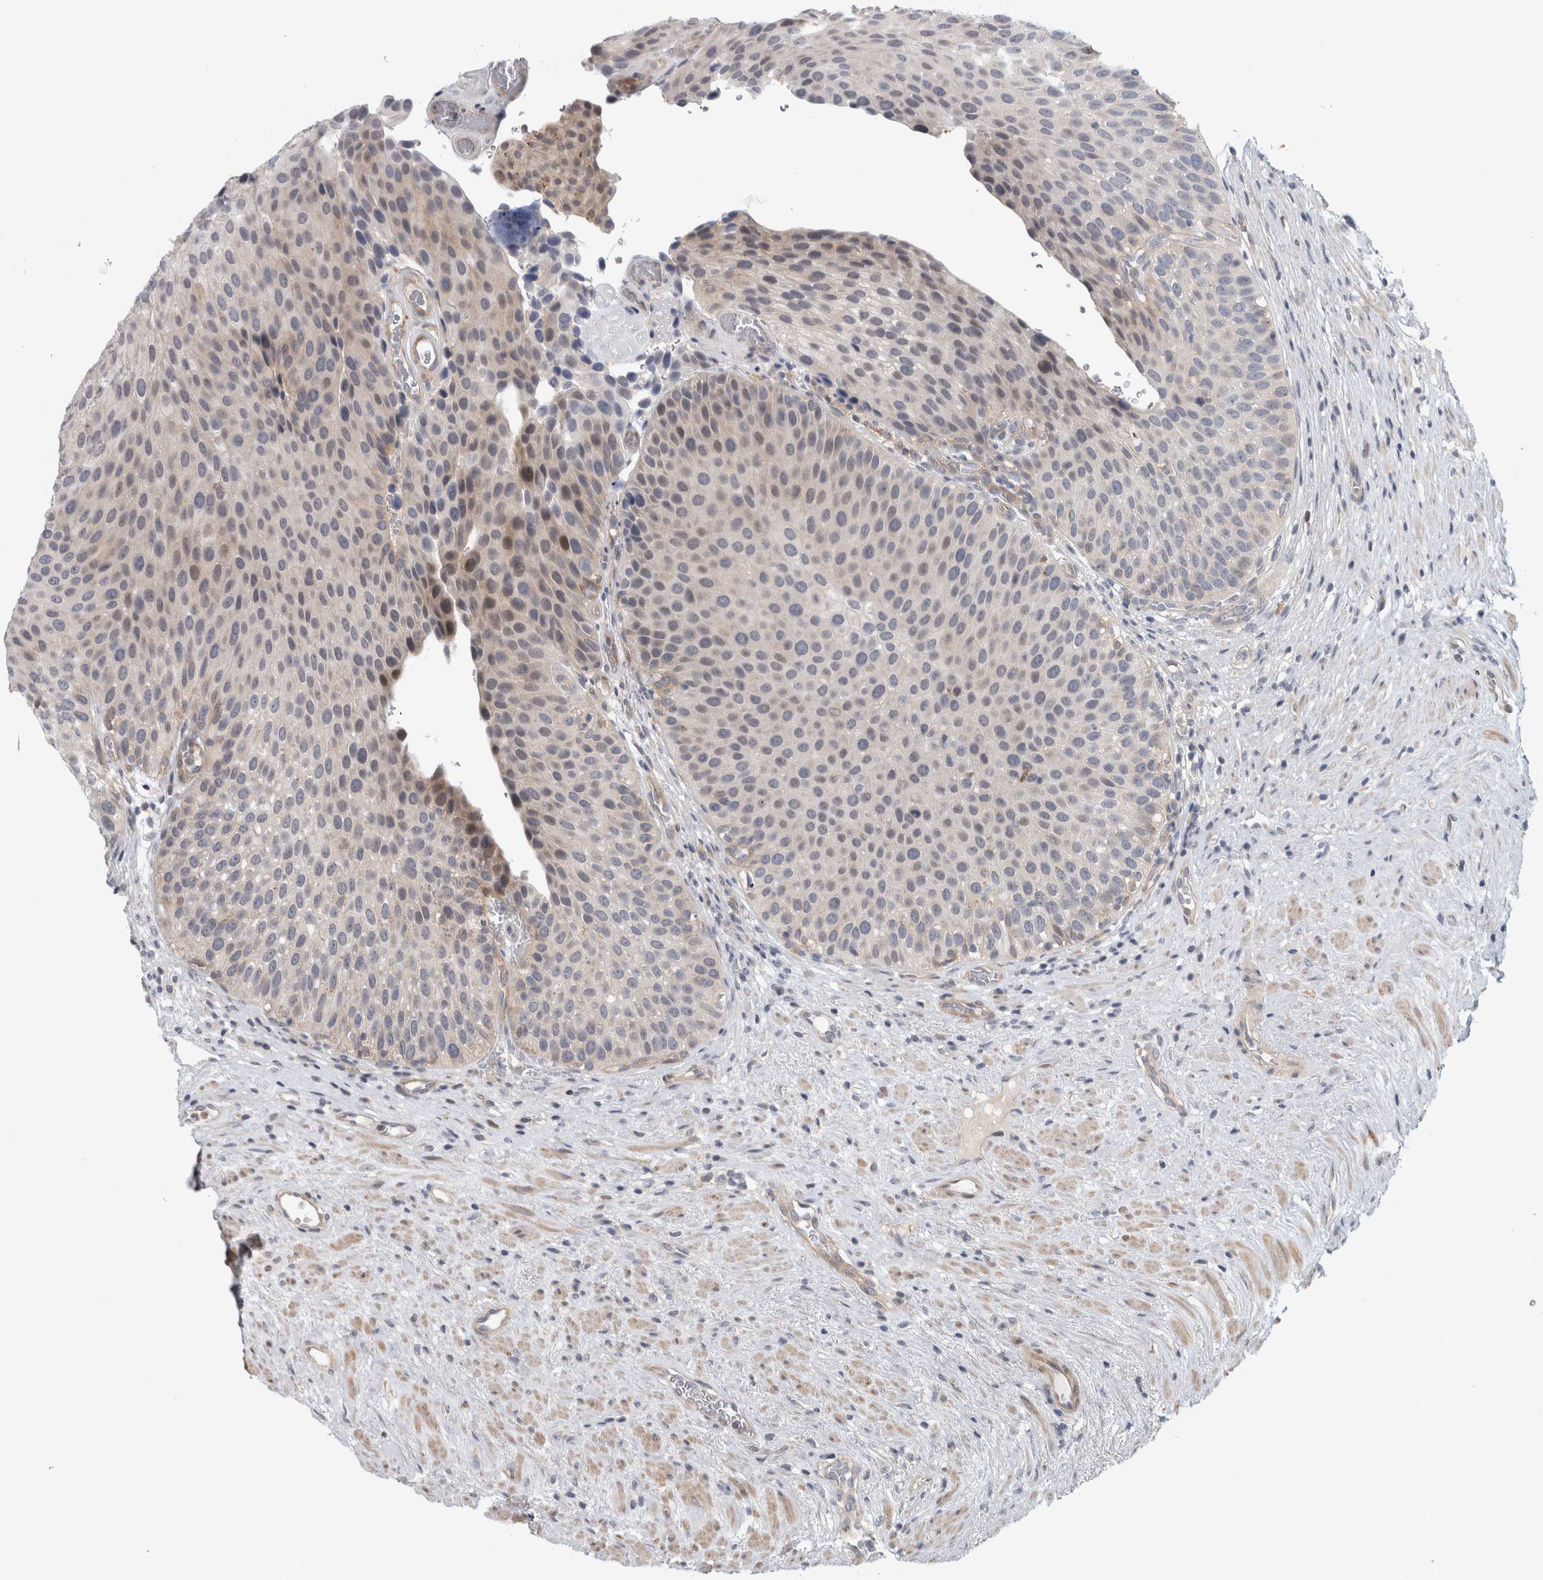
{"staining": {"intensity": "moderate", "quantity": "<25%", "location": "cytoplasmic/membranous,nuclear"}, "tissue": "urothelial cancer", "cell_type": "Tumor cells", "image_type": "cancer", "snomed": [{"axis": "morphology", "description": "Normal tissue, NOS"}, {"axis": "morphology", "description": "Urothelial carcinoma, Low grade"}, {"axis": "topography", "description": "Urinary bladder"}, {"axis": "topography", "description": "Prostate"}], "caption": "Brown immunohistochemical staining in human urothelial cancer shows moderate cytoplasmic/membranous and nuclear positivity in about <25% of tumor cells.", "gene": "ZNF804B", "patient": {"sex": "male", "age": 60}}